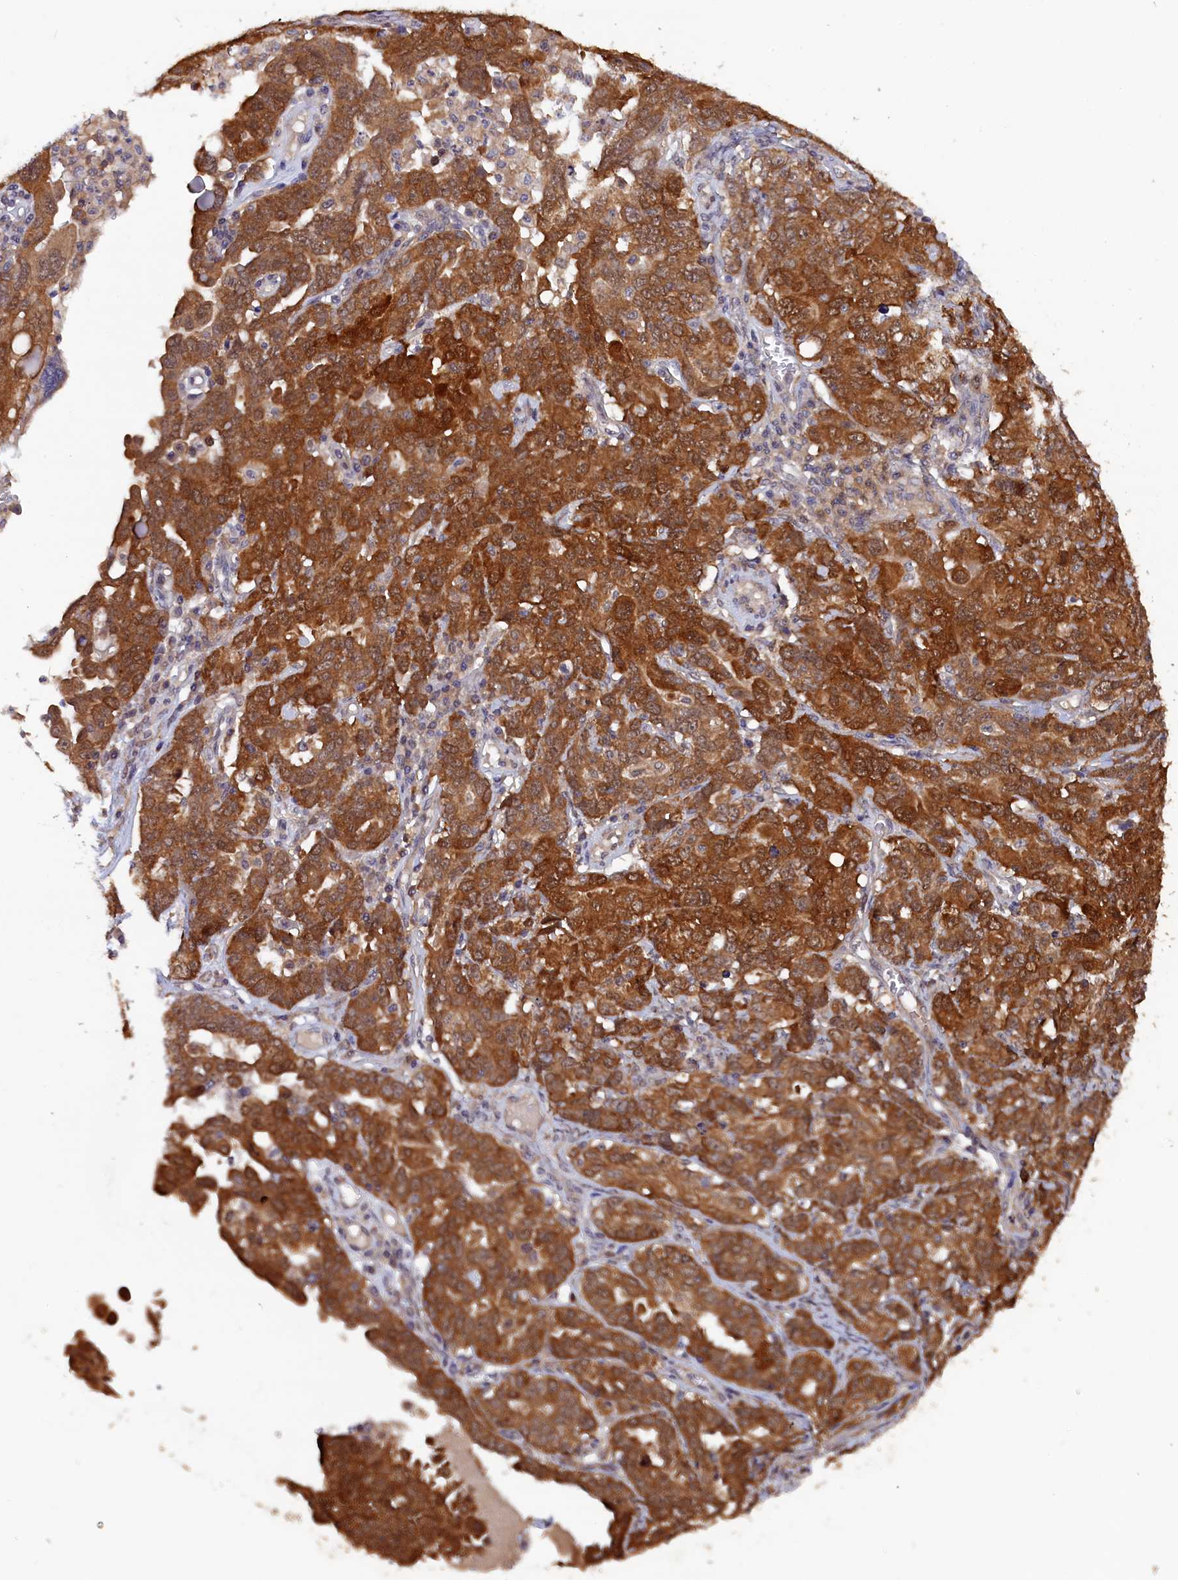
{"staining": {"intensity": "strong", "quantity": ">75%", "location": "cytoplasmic/membranous"}, "tissue": "ovarian cancer", "cell_type": "Tumor cells", "image_type": "cancer", "snomed": [{"axis": "morphology", "description": "Carcinoma, endometroid"}, {"axis": "topography", "description": "Ovary"}], "caption": "Endometroid carcinoma (ovarian) tissue reveals strong cytoplasmic/membranous positivity in about >75% of tumor cells", "gene": "JPT2", "patient": {"sex": "female", "age": 62}}